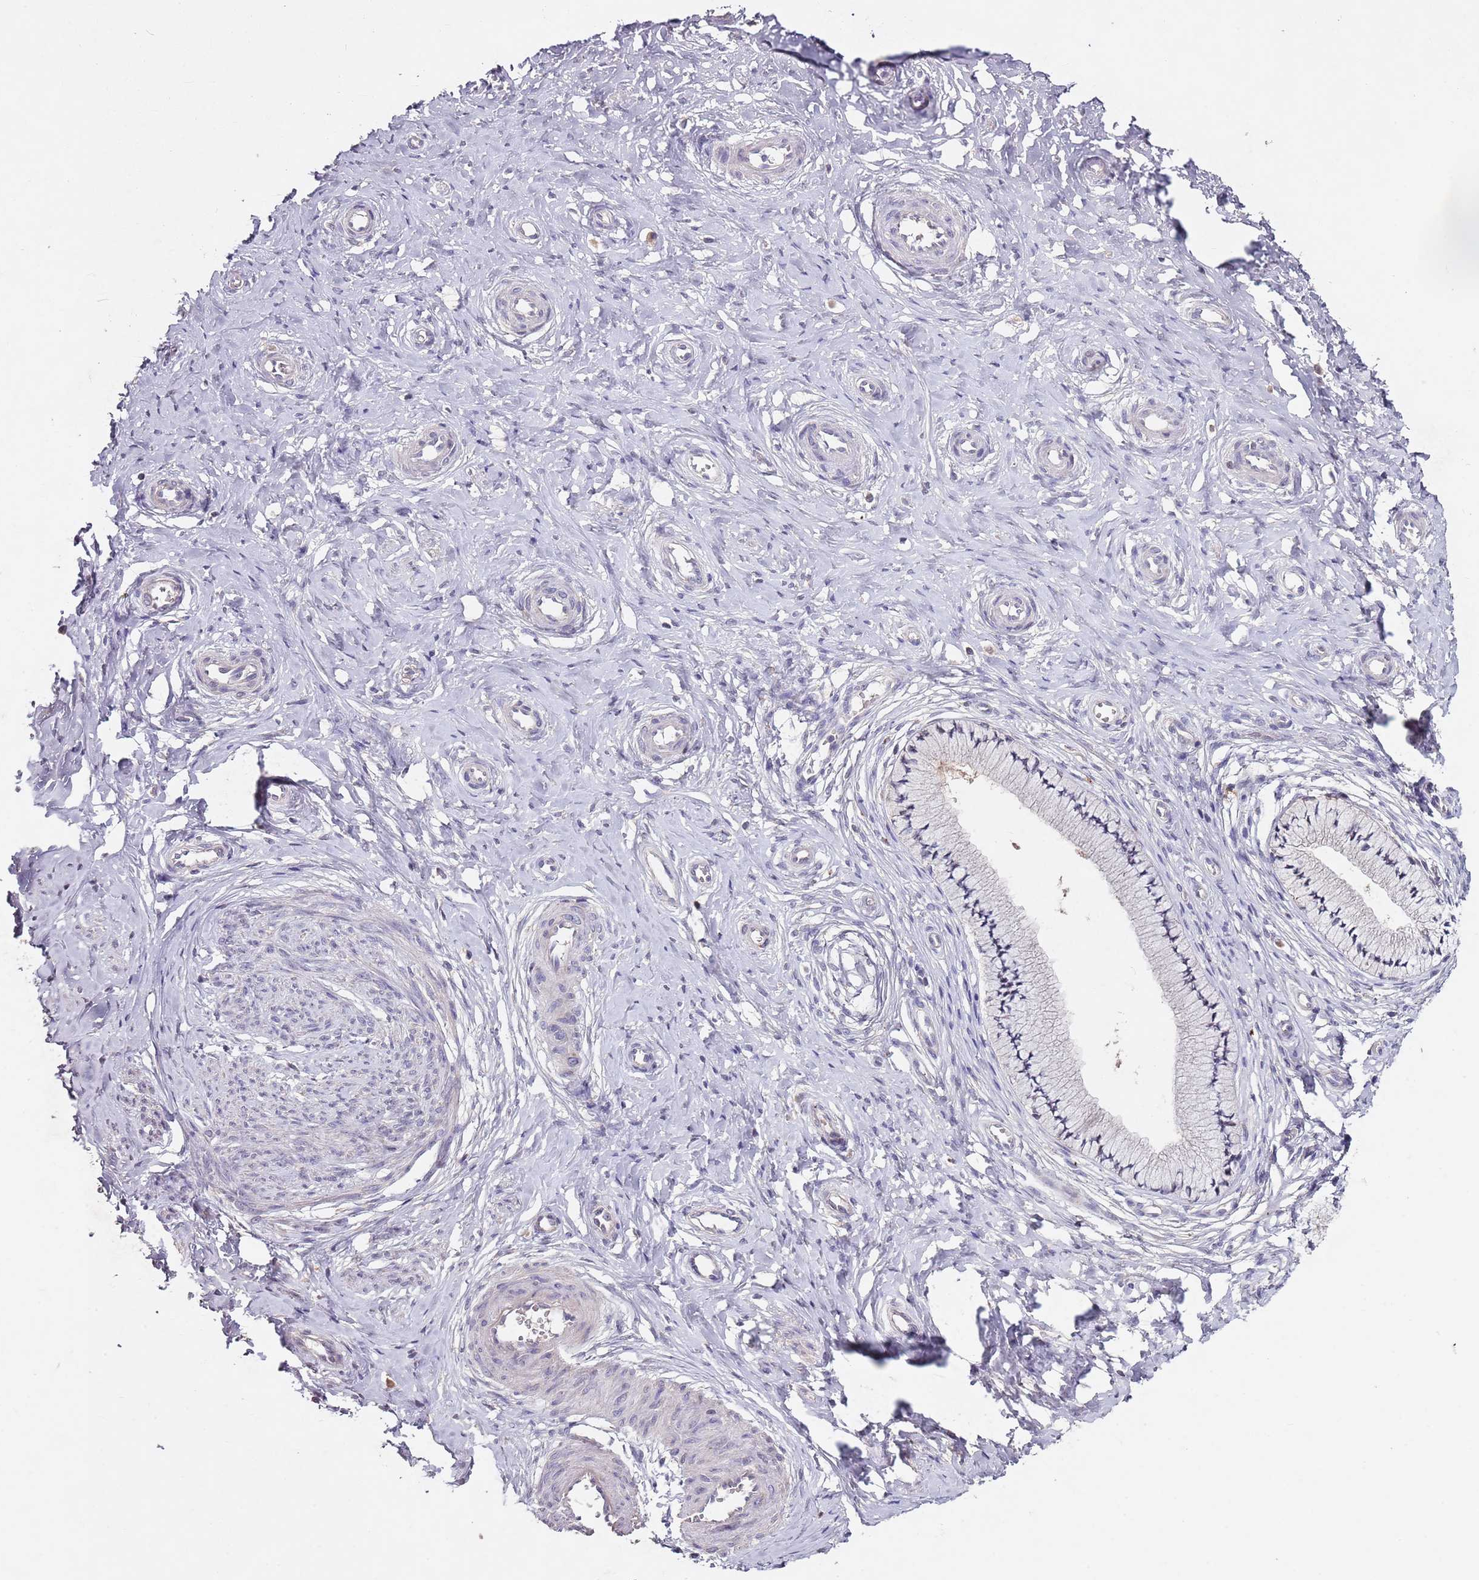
{"staining": {"intensity": "weak", "quantity": "25%-75%", "location": "cytoplasmic/membranous,nuclear"}, "tissue": "cervix", "cell_type": "Glandular cells", "image_type": "normal", "snomed": [{"axis": "morphology", "description": "Normal tissue, NOS"}, {"axis": "topography", "description": "Cervix"}], "caption": "Protein analysis of benign cervix displays weak cytoplasmic/membranous,nuclear positivity in approximately 25%-75% of glandular cells.", "gene": "NRDE2", "patient": {"sex": "female", "age": 36}}